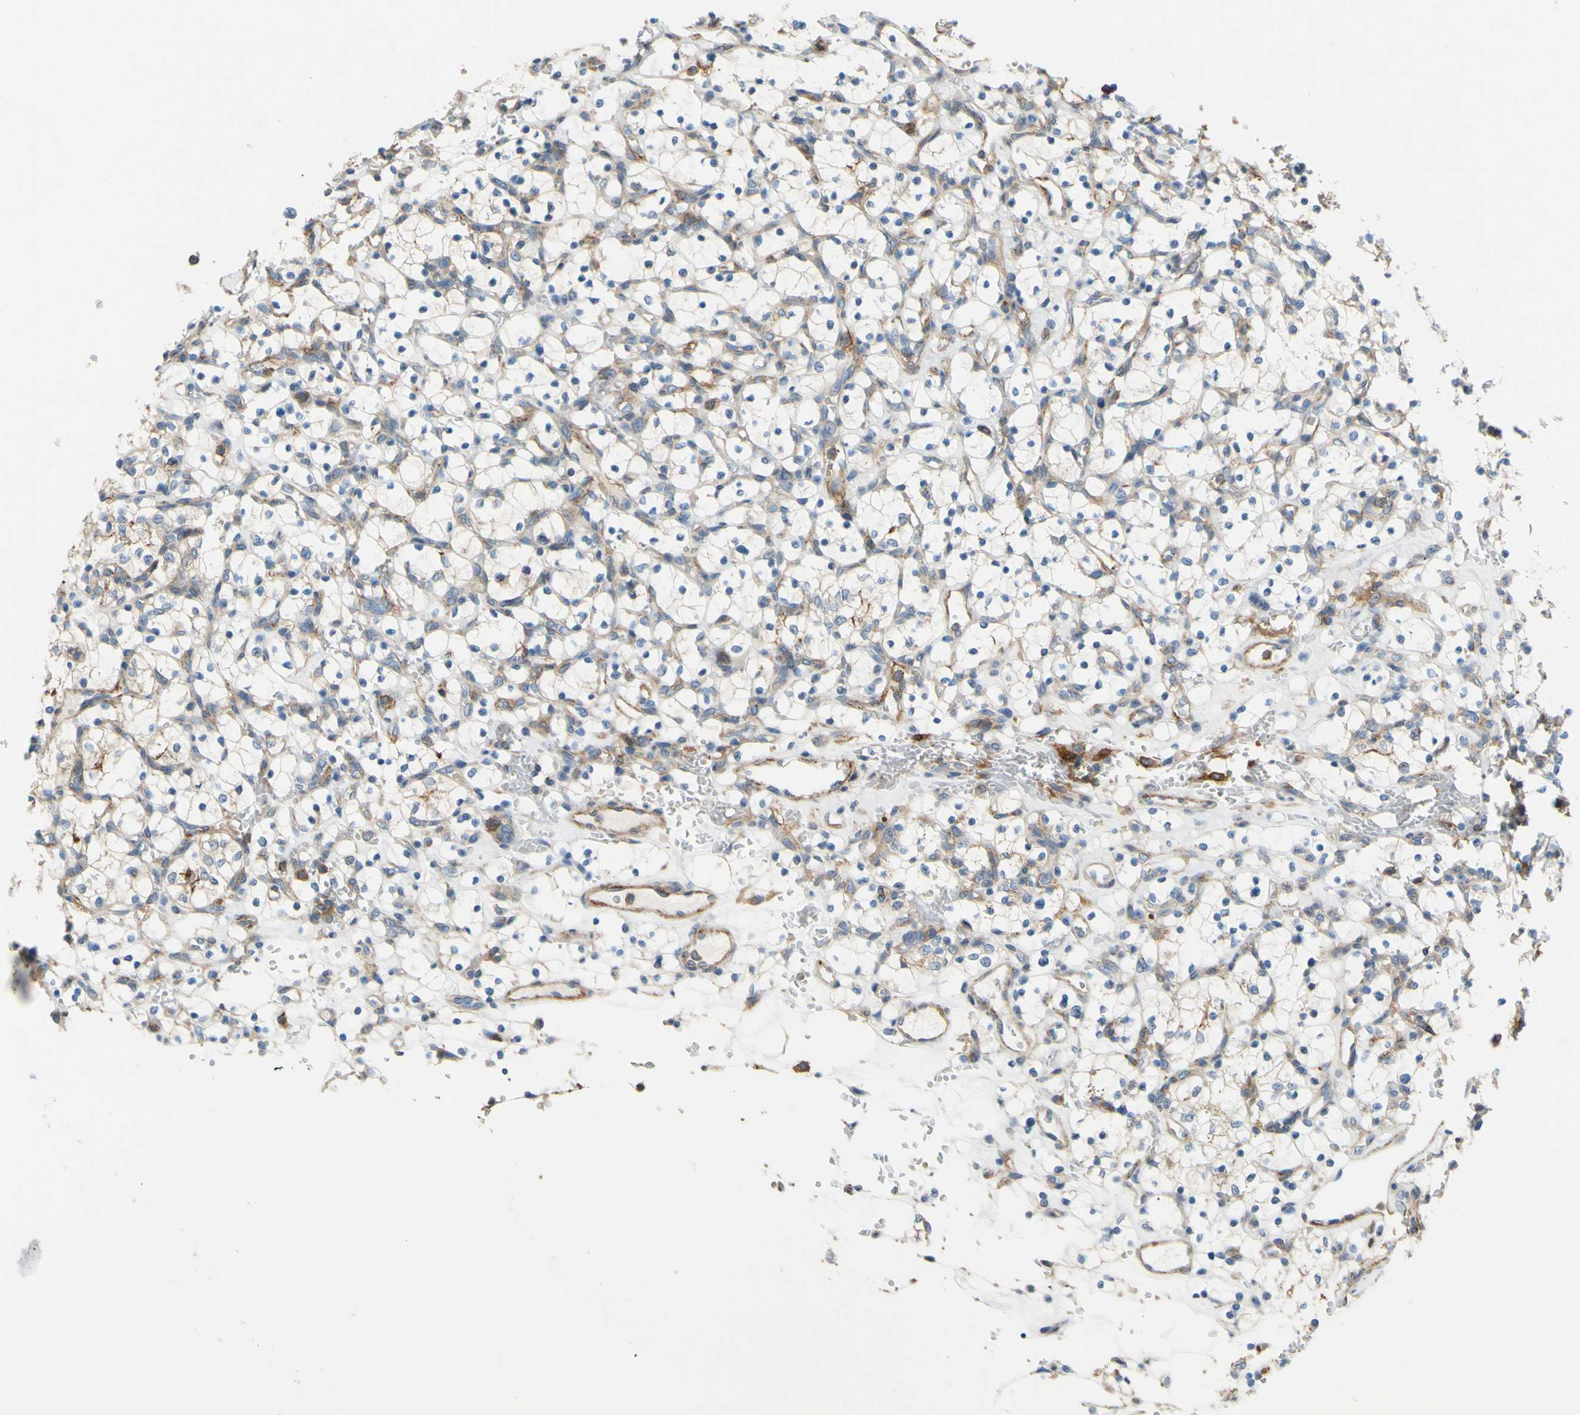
{"staining": {"intensity": "weak", "quantity": "<25%", "location": "cytoplasmic/membranous"}, "tissue": "renal cancer", "cell_type": "Tumor cells", "image_type": "cancer", "snomed": [{"axis": "morphology", "description": "Adenocarcinoma, NOS"}, {"axis": "topography", "description": "Kidney"}], "caption": "IHC histopathology image of human renal cancer stained for a protein (brown), which shows no positivity in tumor cells.", "gene": "POR", "patient": {"sex": "female", "age": 69}}